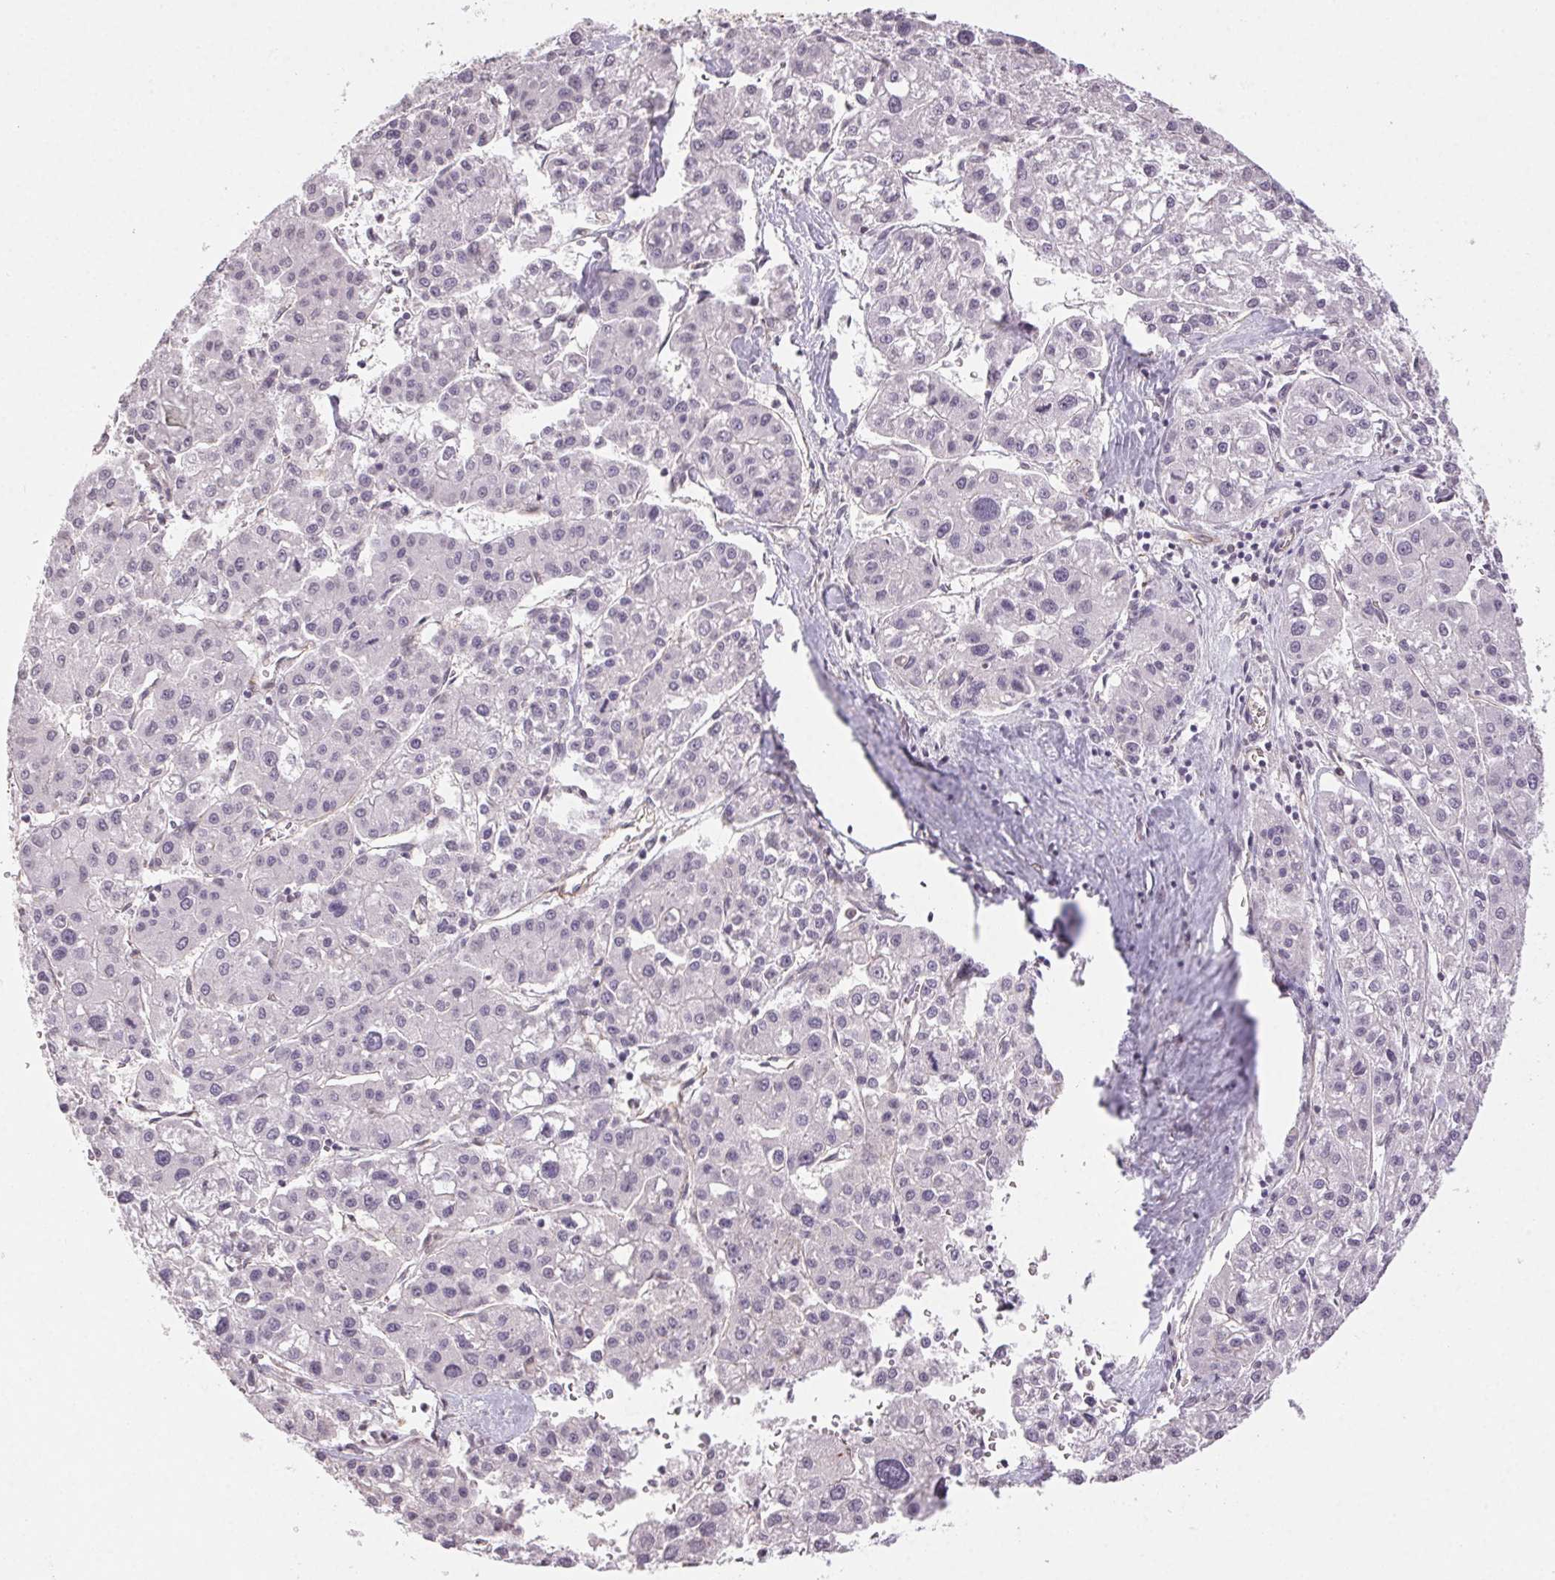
{"staining": {"intensity": "negative", "quantity": "none", "location": "none"}, "tissue": "liver cancer", "cell_type": "Tumor cells", "image_type": "cancer", "snomed": [{"axis": "morphology", "description": "Carcinoma, Hepatocellular, NOS"}, {"axis": "topography", "description": "Liver"}], "caption": "High power microscopy histopathology image of an IHC photomicrograph of liver cancer (hepatocellular carcinoma), revealing no significant positivity in tumor cells. (Brightfield microscopy of DAB immunohistochemistry (IHC) at high magnification).", "gene": "PLA2G4F", "patient": {"sex": "male", "age": 73}}